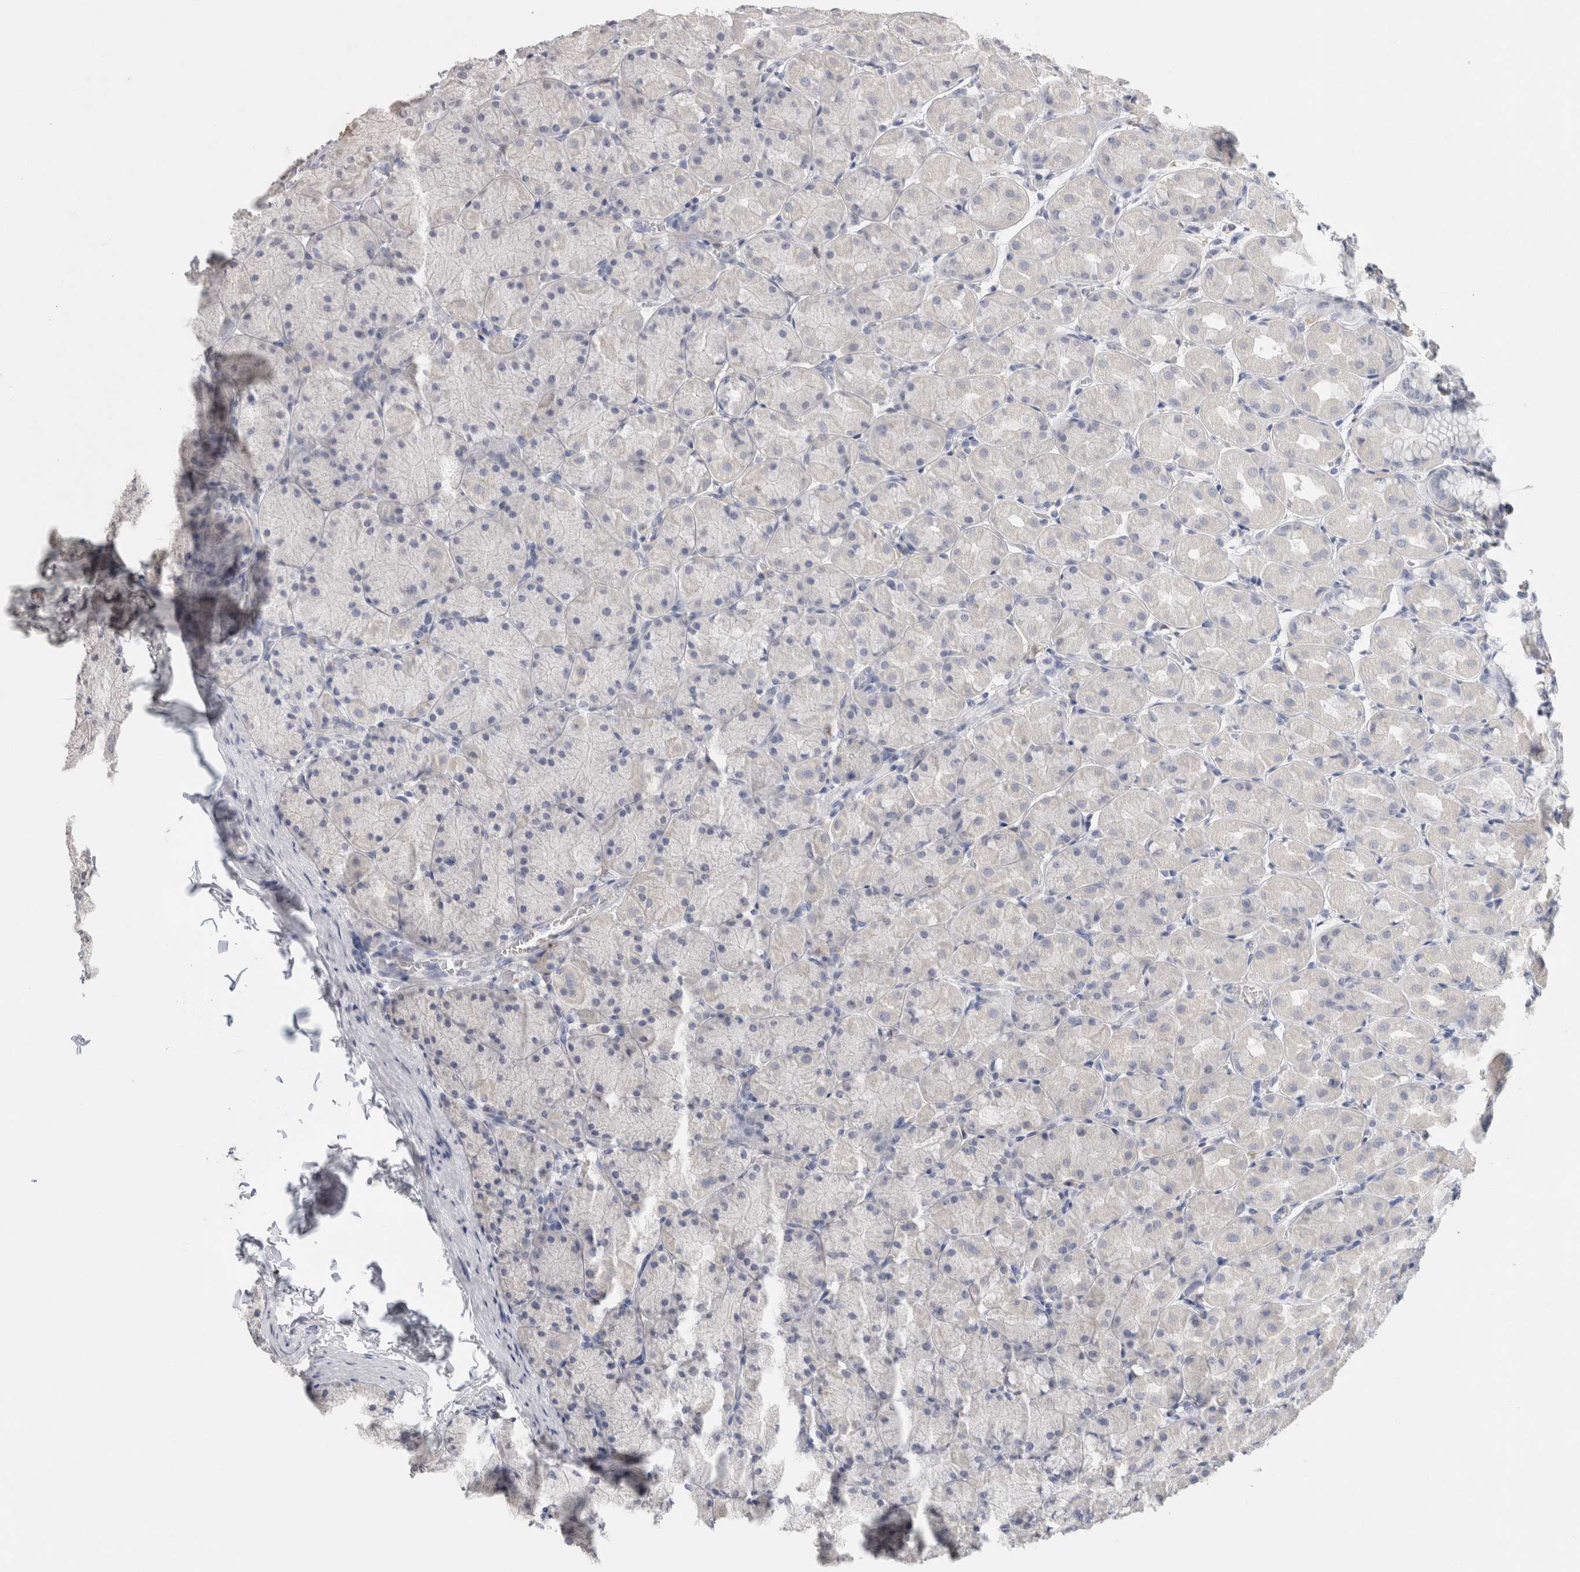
{"staining": {"intensity": "negative", "quantity": "none", "location": "none"}, "tissue": "stomach", "cell_type": "Glandular cells", "image_type": "normal", "snomed": [{"axis": "morphology", "description": "Normal tissue, NOS"}, {"axis": "topography", "description": "Stomach, upper"}], "caption": "The image displays no significant expression in glandular cells of stomach. (DAB (3,3'-diaminobenzidine) immunohistochemistry (IHC), high magnification).", "gene": "LAMP3", "patient": {"sex": "female", "age": 56}}